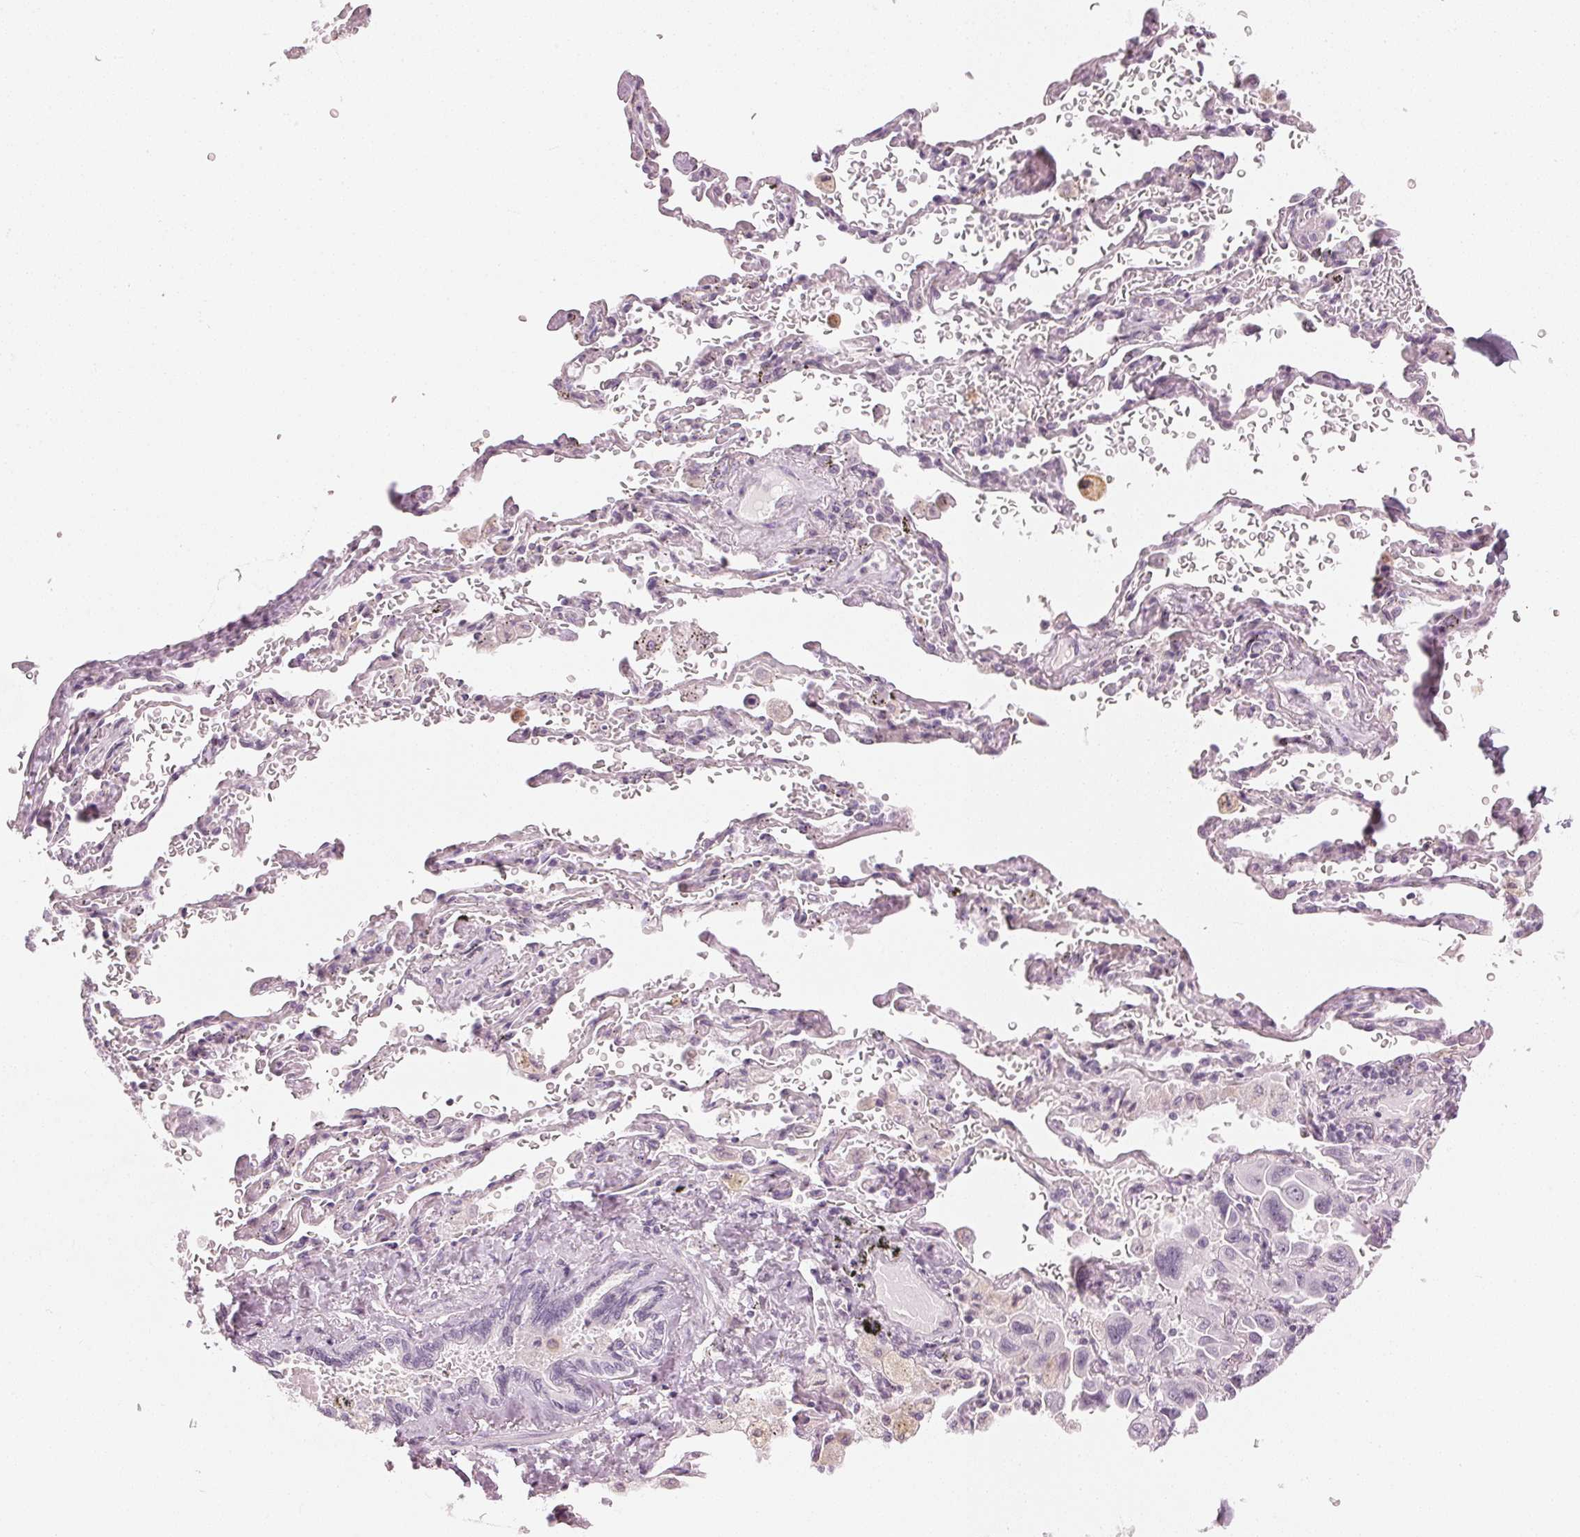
{"staining": {"intensity": "negative", "quantity": "none", "location": "none"}, "tissue": "lung cancer", "cell_type": "Tumor cells", "image_type": "cancer", "snomed": [{"axis": "morphology", "description": "Adenocarcinoma, NOS"}, {"axis": "topography", "description": "Lung"}], "caption": "High power microscopy photomicrograph of an immunohistochemistry histopathology image of lung cancer (adenocarcinoma), revealing no significant positivity in tumor cells. Brightfield microscopy of immunohistochemistry stained with DAB (3,3'-diaminobenzidine) (brown) and hematoxylin (blue), captured at high magnification.", "gene": "APLP1", "patient": {"sex": "male", "age": 64}}